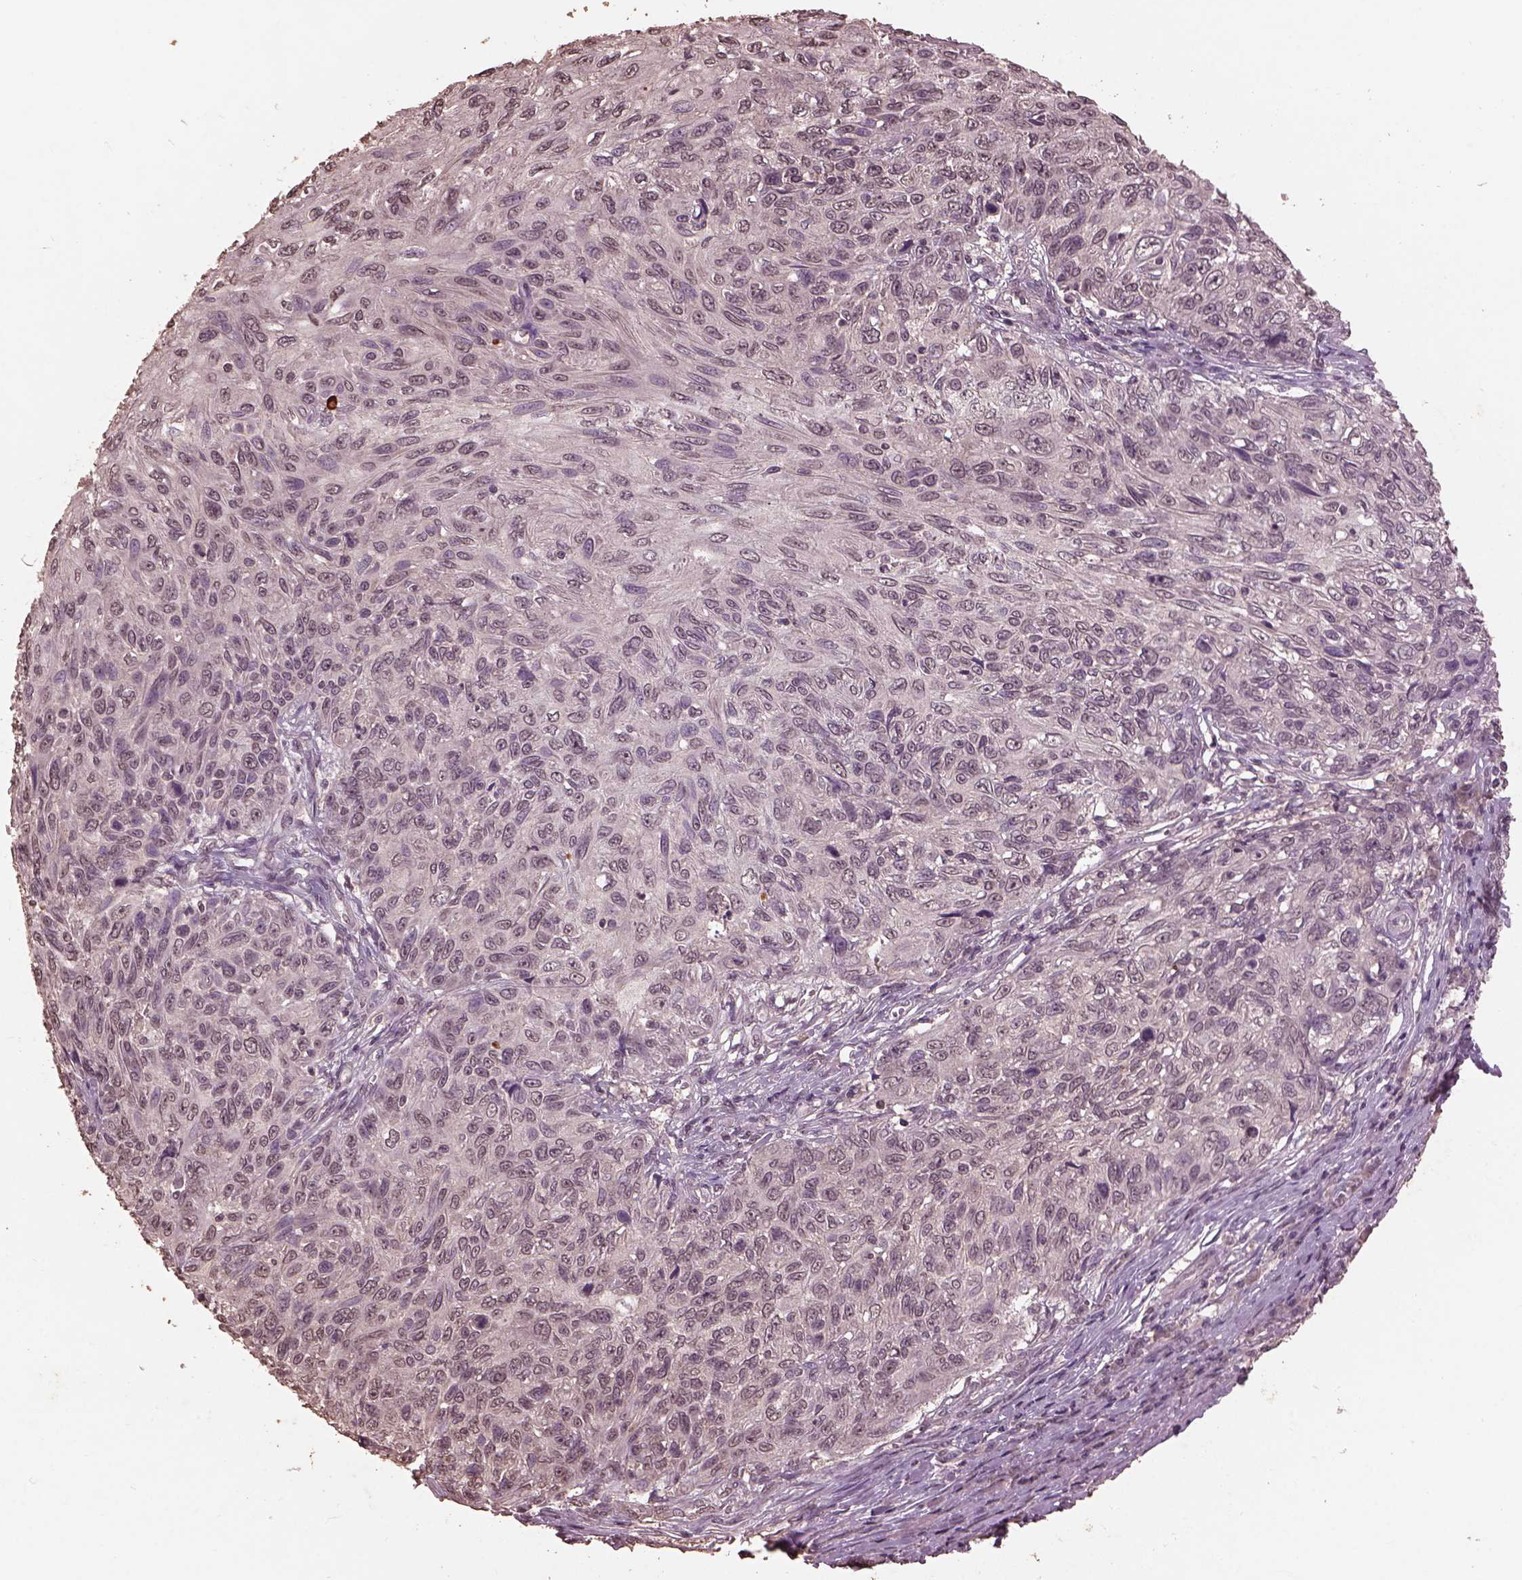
{"staining": {"intensity": "negative", "quantity": "none", "location": "none"}, "tissue": "skin cancer", "cell_type": "Tumor cells", "image_type": "cancer", "snomed": [{"axis": "morphology", "description": "Squamous cell carcinoma, NOS"}, {"axis": "topography", "description": "Skin"}], "caption": "Immunohistochemistry image of neoplastic tissue: squamous cell carcinoma (skin) stained with DAB (3,3'-diaminobenzidine) demonstrates no significant protein positivity in tumor cells.", "gene": "CPT1C", "patient": {"sex": "male", "age": 92}}